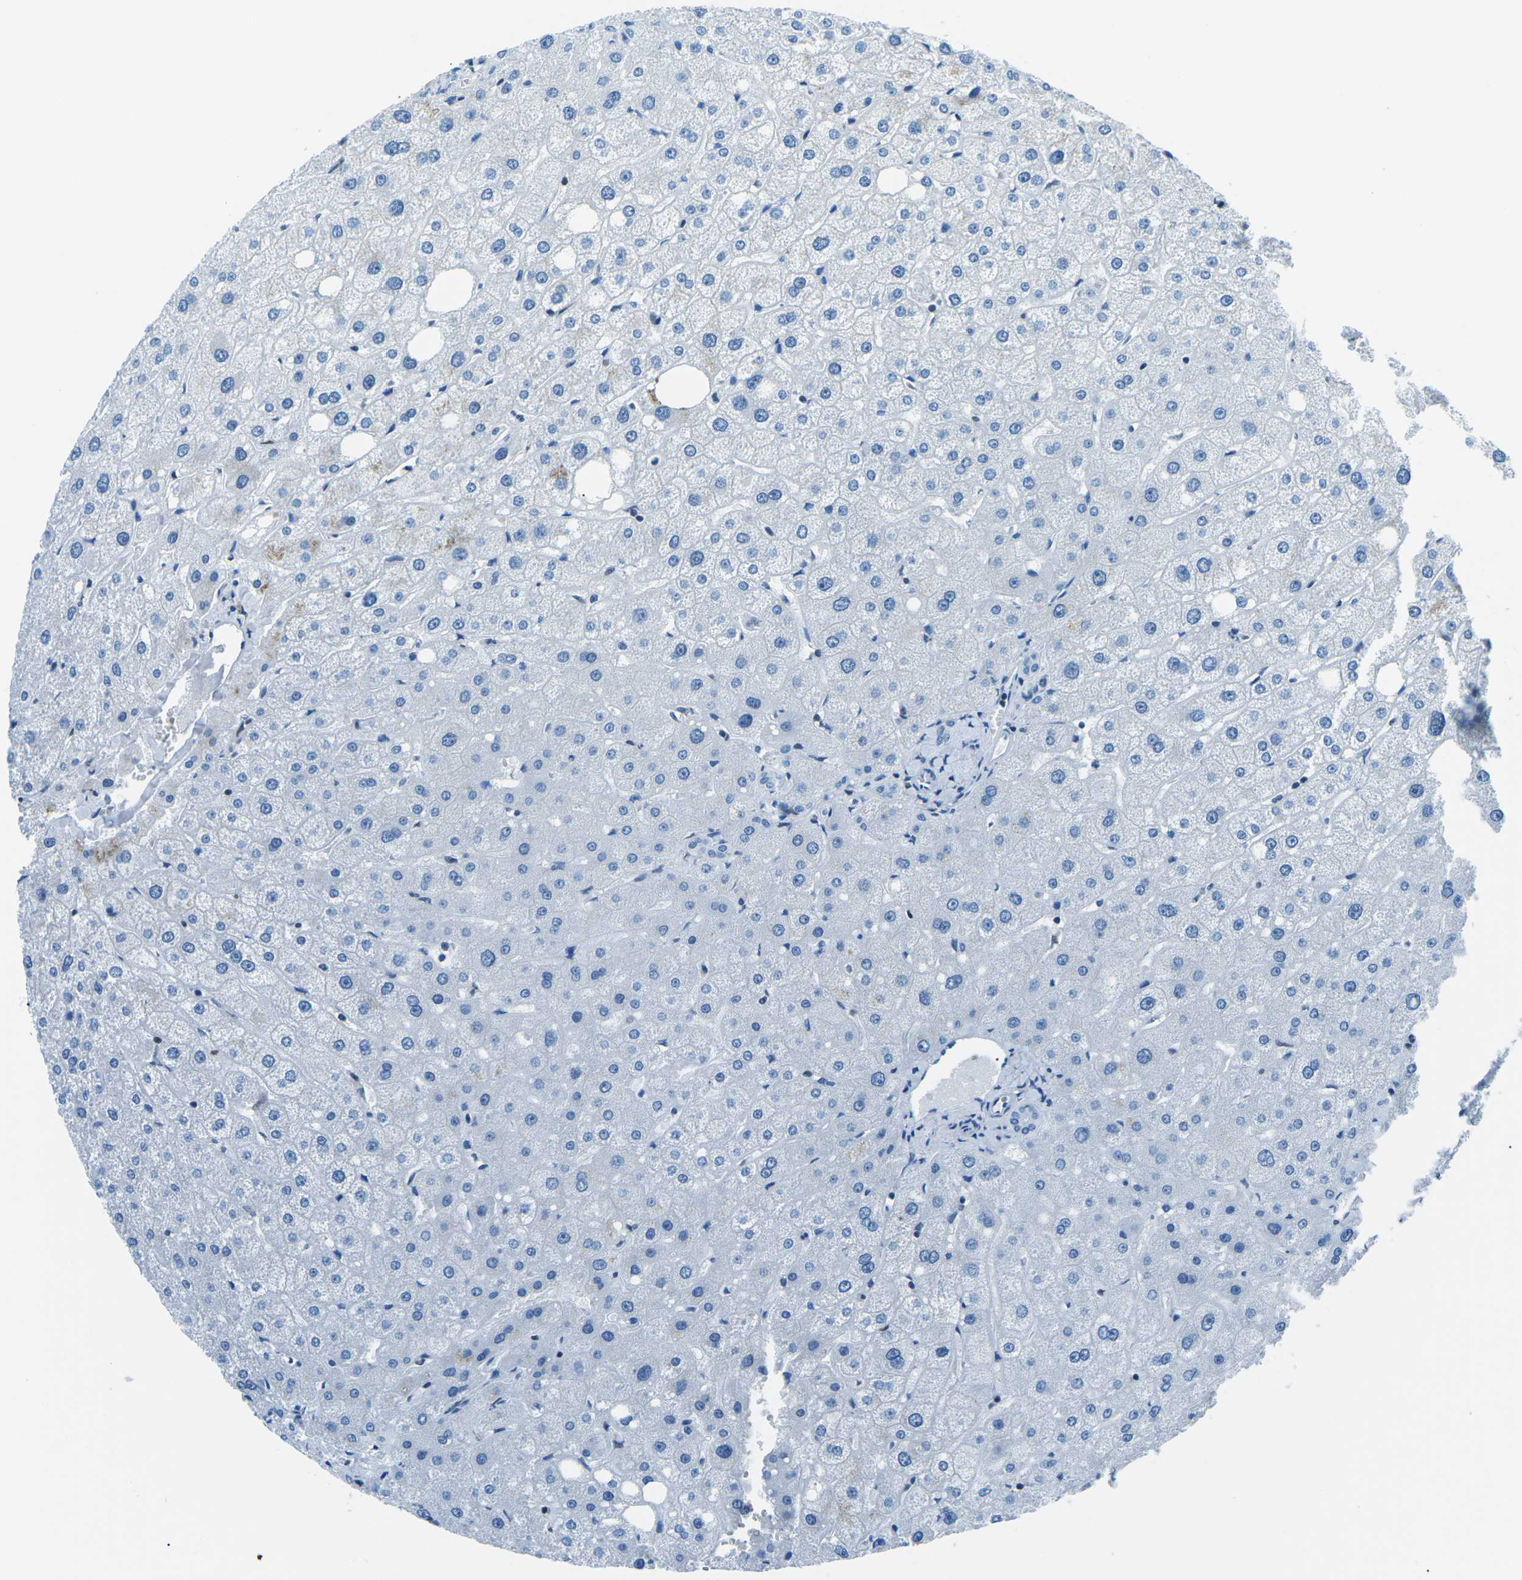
{"staining": {"intensity": "negative", "quantity": "none", "location": "none"}, "tissue": "liver", "cell_type": "Cholangiocytes", "image_type": "normal", "snomed": [{"axis": "morphology", "description": "Normal tissue, NOS"}, {"axis": "topography", "description": "Liver"}], "caption": "Human liver stained for a protein using immunohistochemistry (IHC) demonstrates no staining in cholangiocytes.", "gene": "CELF2", "patient": {"sex": "male", "age": 73}}